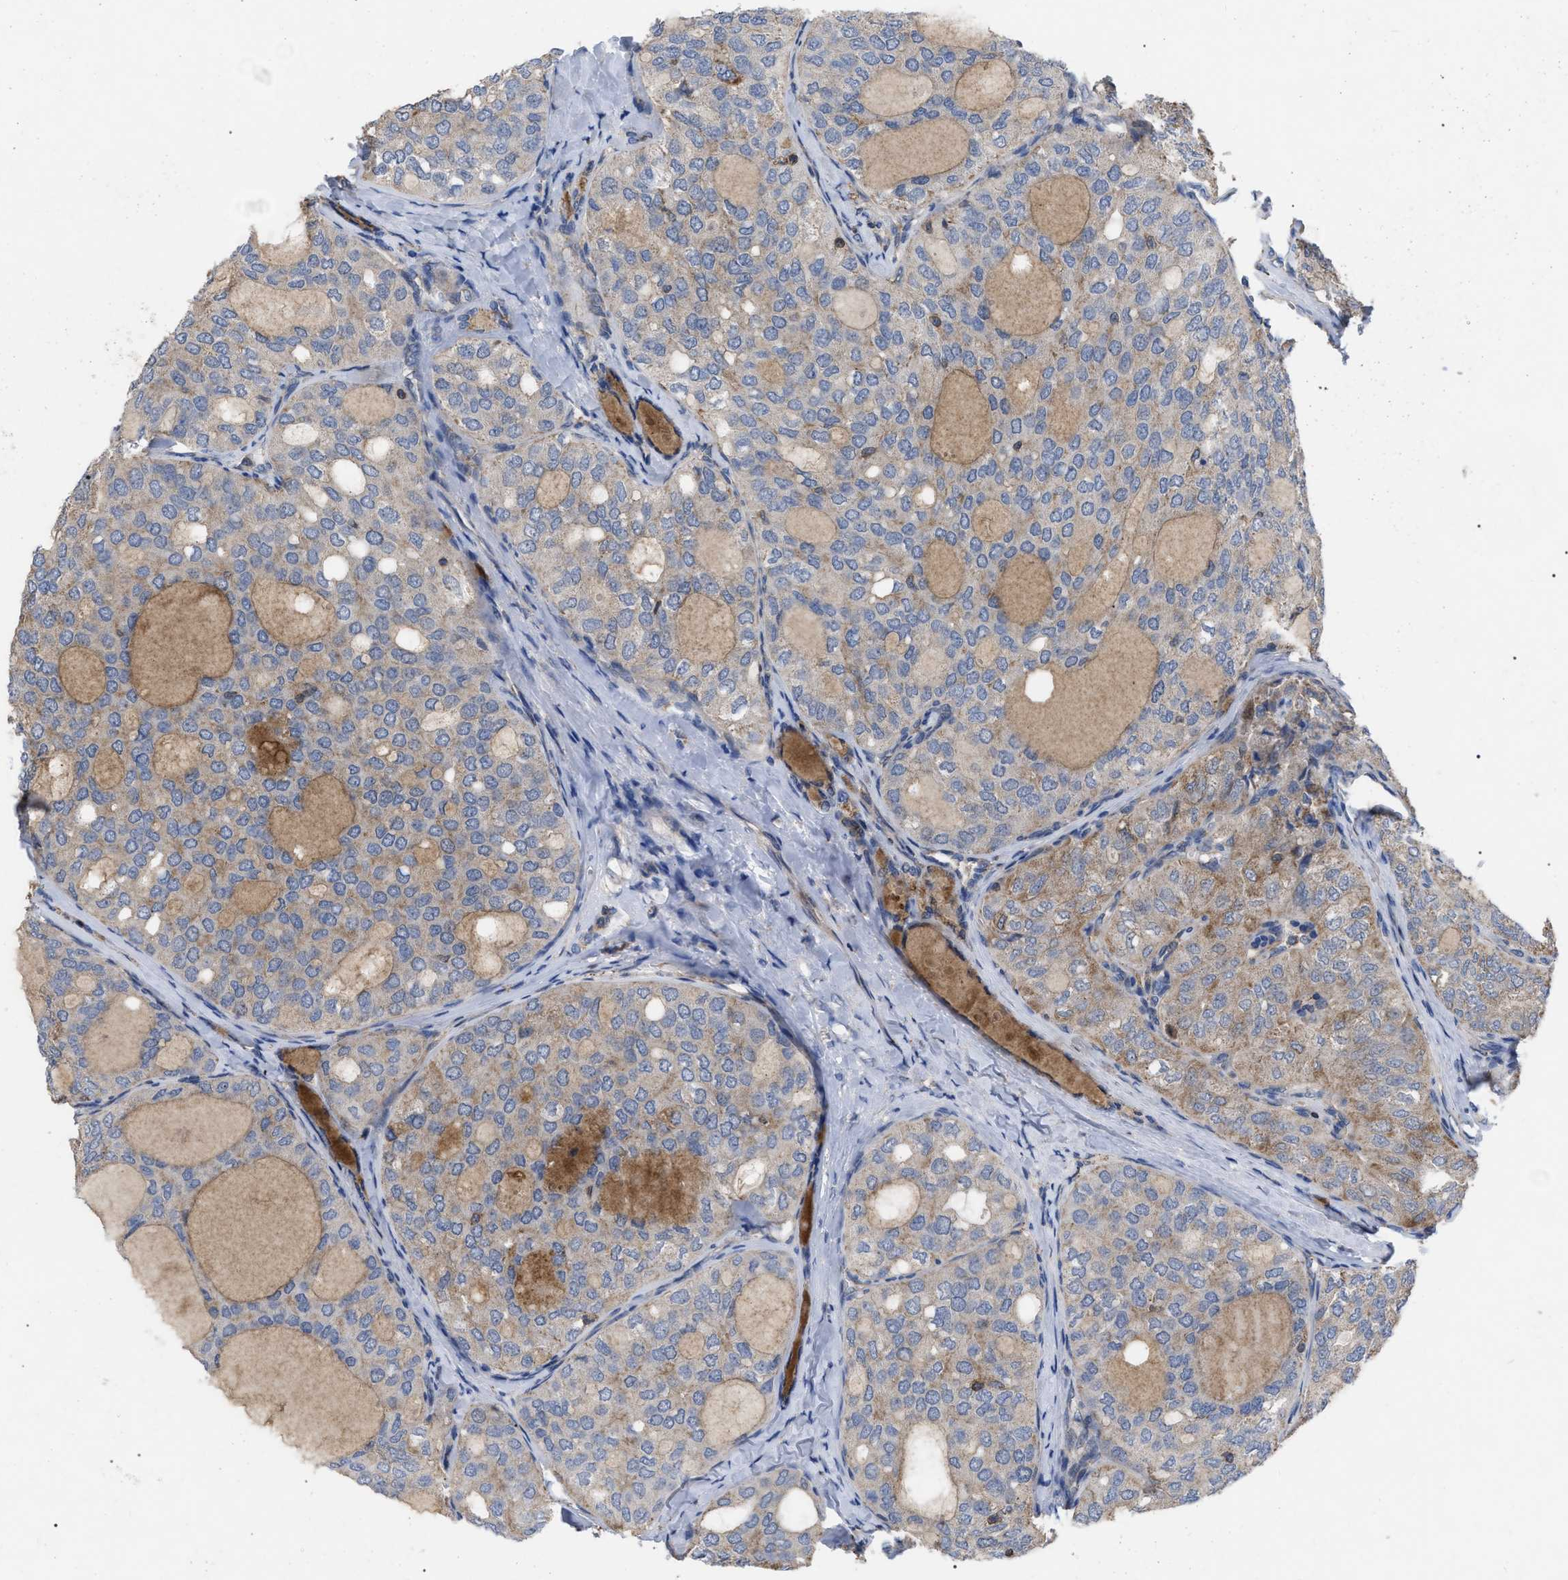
{"staining": {"intensity": "negative", "quantity": "none", "location": "none"}, "tissue": "thyroid cancer", "cell_type": "Tumor cells", "image_type": "cancer", "snomed": [{"axis": "morphology", "description": "Follicular adenoma carcinoma, NOS"}, {"axis": "topography", "description": "Thyroid gland"}], "caption": "IHC photomicrograph of neoplastic tissue: thyroid cancer (follicular adenoma carcinoma) stained with DAB (3,3'-diaminobenzidine) exhibits no significant protein staining in tumor cells.", "gene": "FAM171A2", "patient": {"sex": "male", "age": 75}}